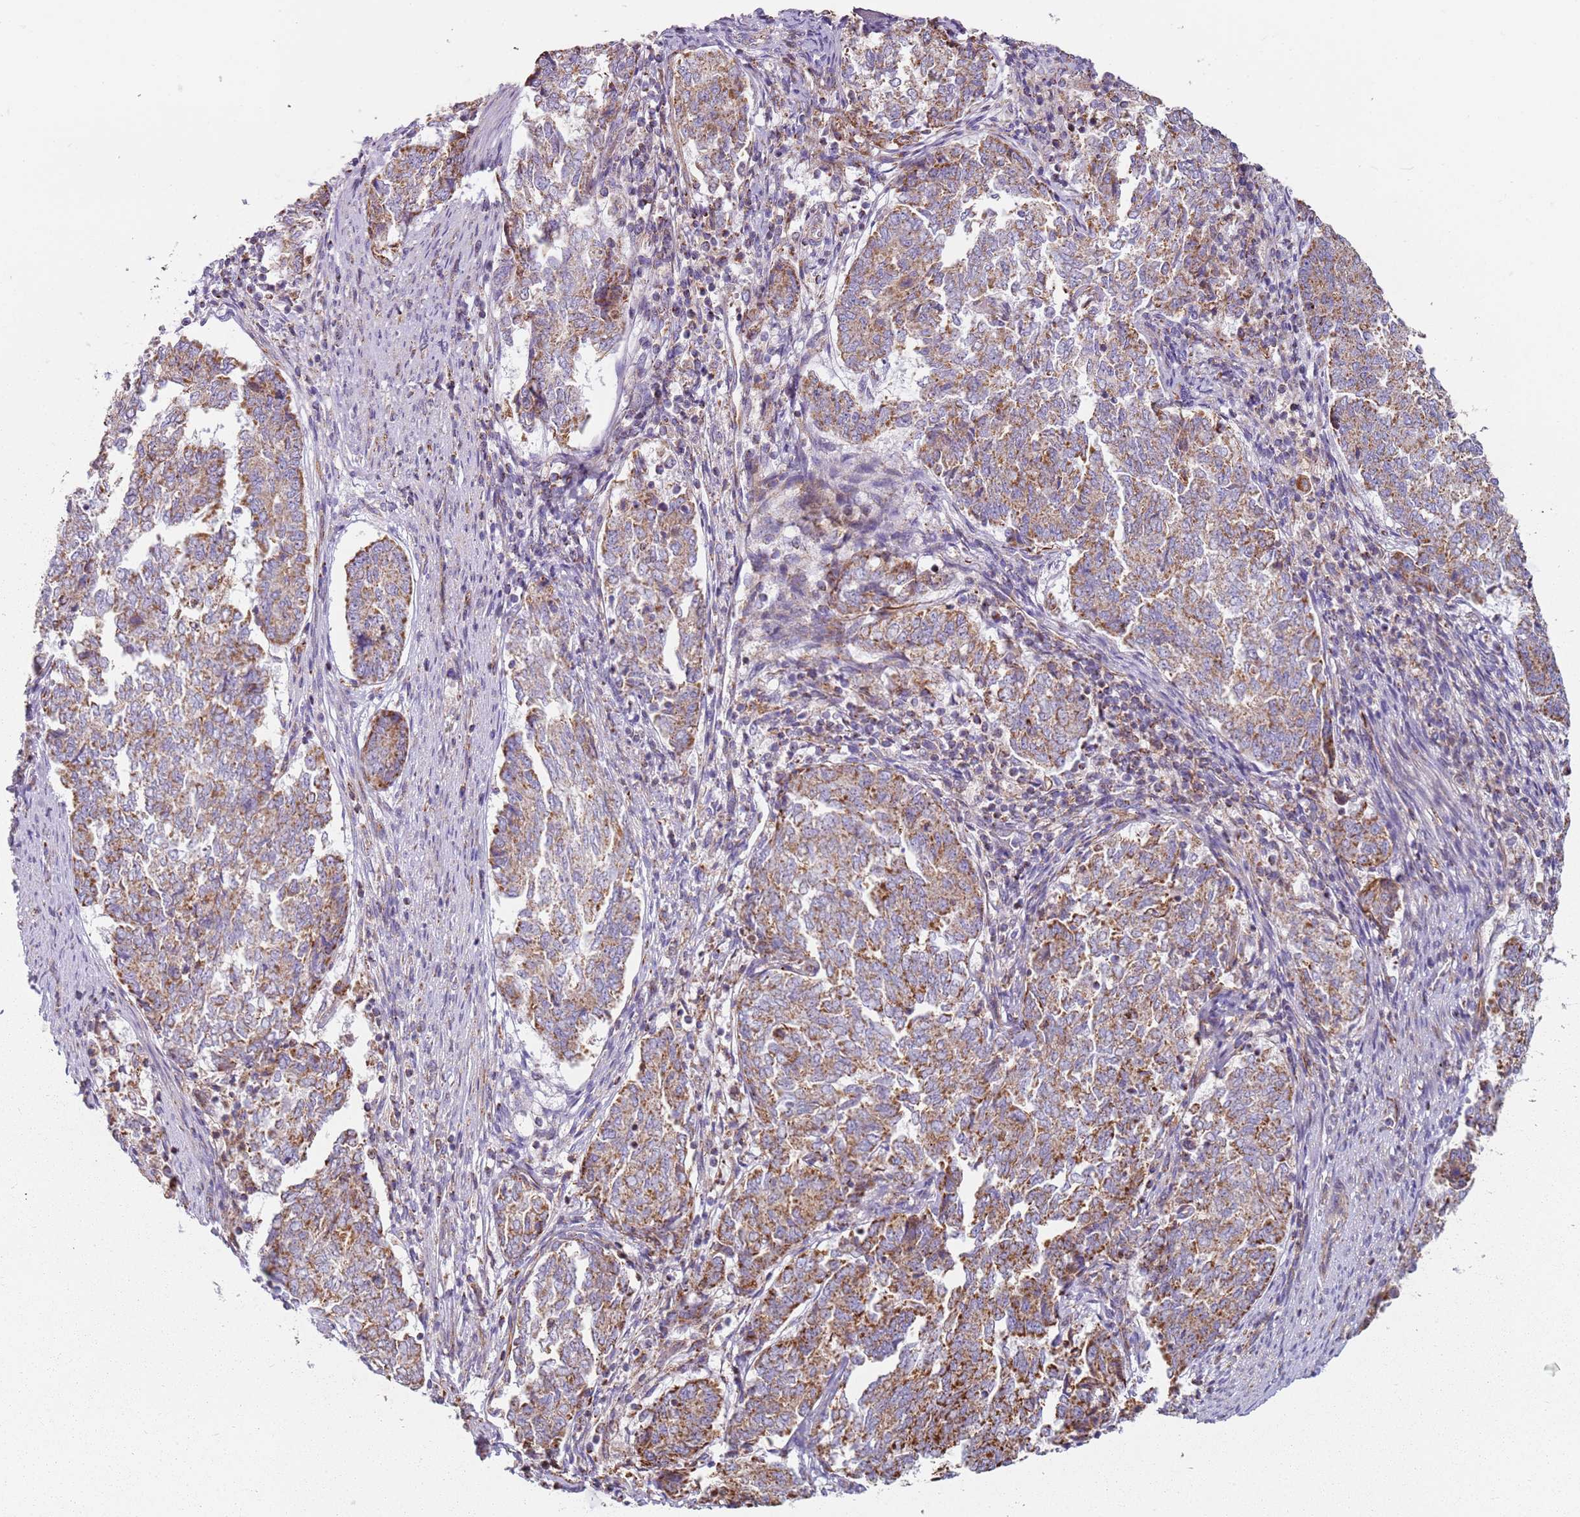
{"staining": {"intensity": "moderate", "quantity": ">75%", "location": "cytoplasmic/membranous"}, "tissue": "endometrial cancer", "cell_type": "Tumor cells", "image_type": "cancer", "snomed": [{"axis": "morphology", "description": "Adenocarcinoma, NOS"}, {"axis": "topography", "description": "Endometrium"}], "caption": "Moderate cytoplasmic/membranous positivity for a protein is present in approximately >75% of tumor cells of endometrial cancer (adenocarcinoma) using immunohistochemistry.", "gene": "ALS2", "patient": {"sex": "female", "age": 80}}